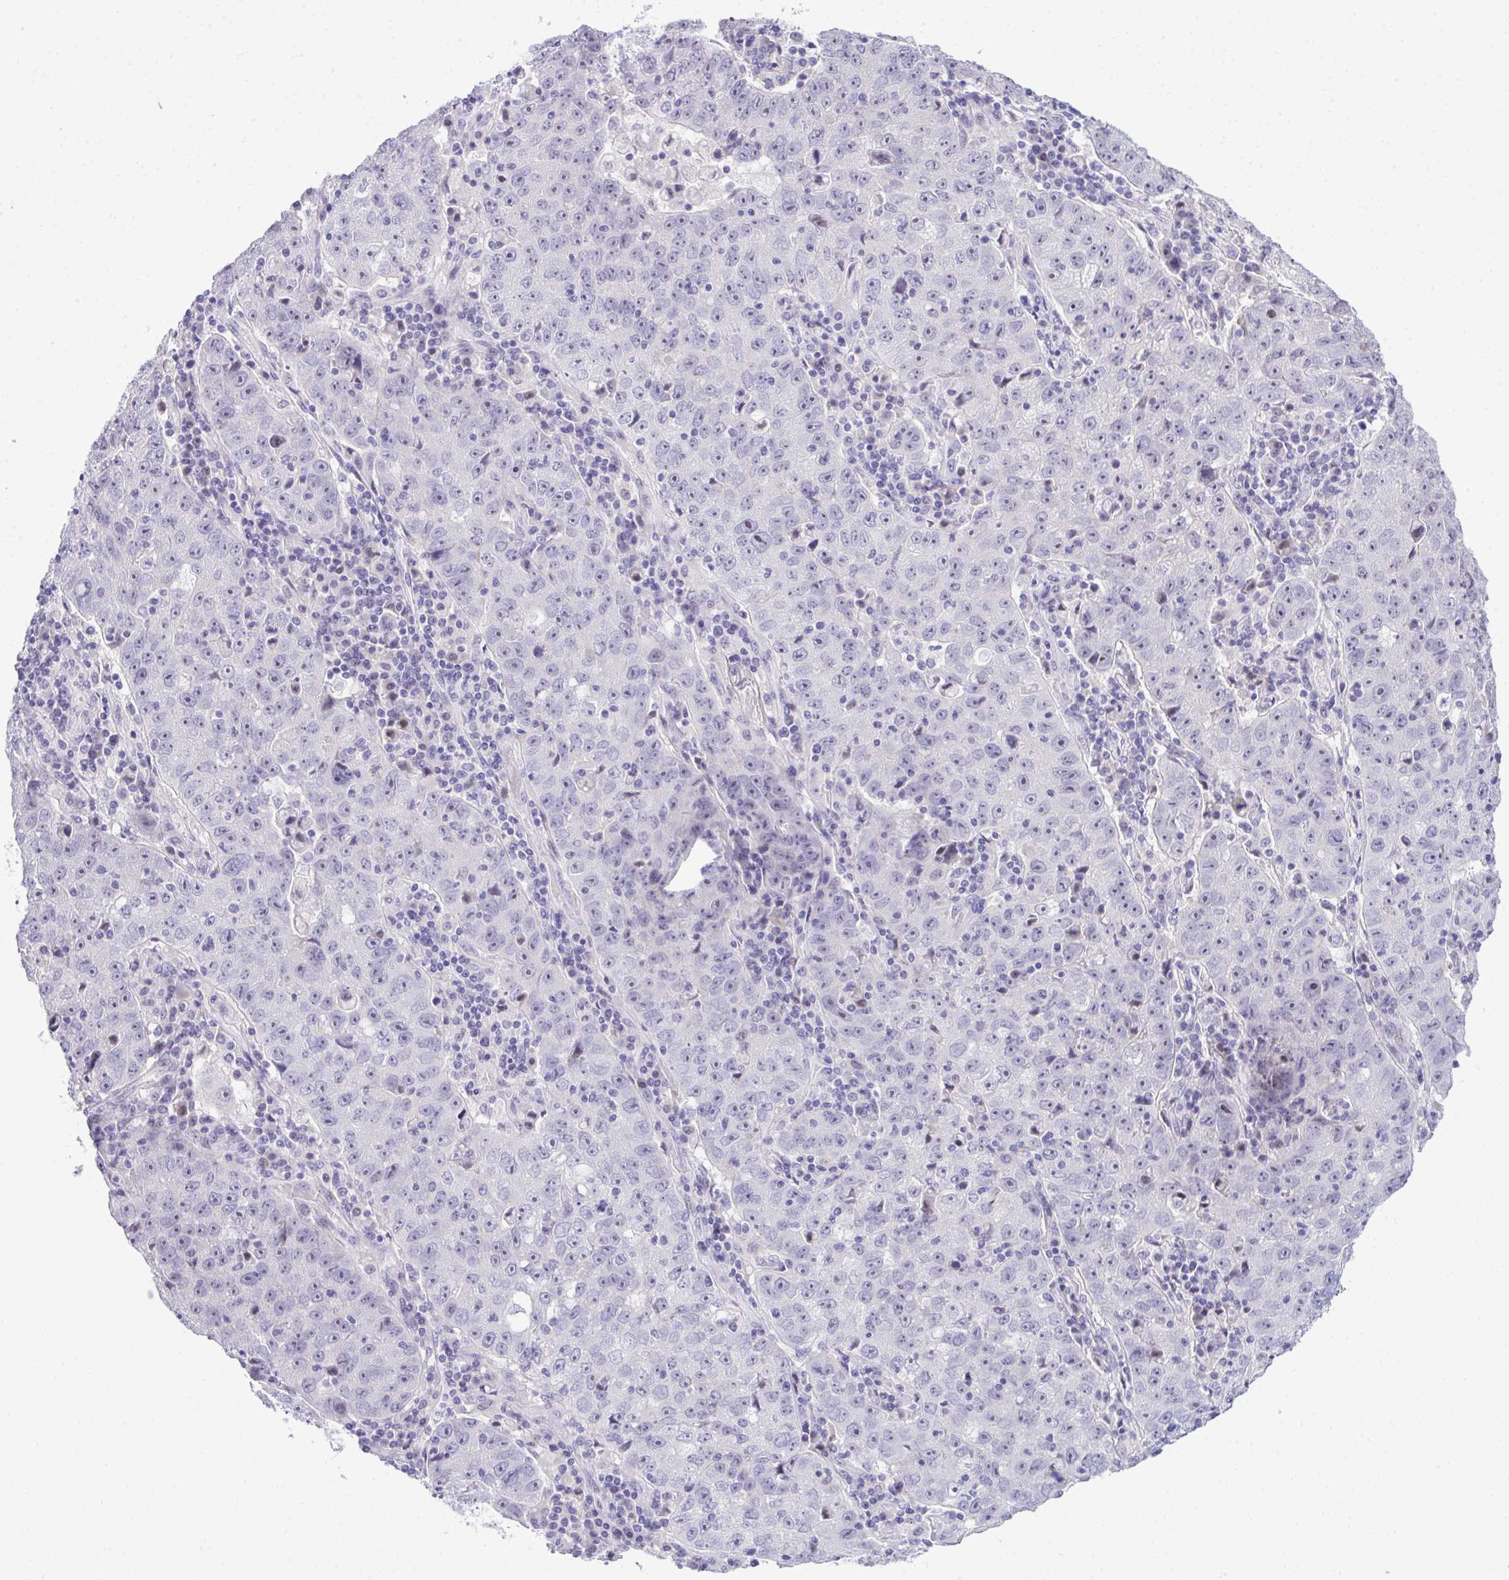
{"staining": {"intensity": "negative", "quantity": "none", "location": "none"}, "tissue": "lung cancer", "cell_type": "Tumor cells", "image_type": "cancer", "snomed": [{"axis": "morphology", "description": "Normal morphology"}, {"axis": "morphology", "description": "Adenocarcinoma, NOS"}, {"axis": "topography", "description": "Lymph node"}, {"axis": "topography", "description": "Lung"}], "caption": "This is an immunohistochemistry micrograph of human lung cancer (adenocarcinoma). There is no staining in tumor cells.", "gene": "EID3", "patient": {"sex": "female", "age": 57}}